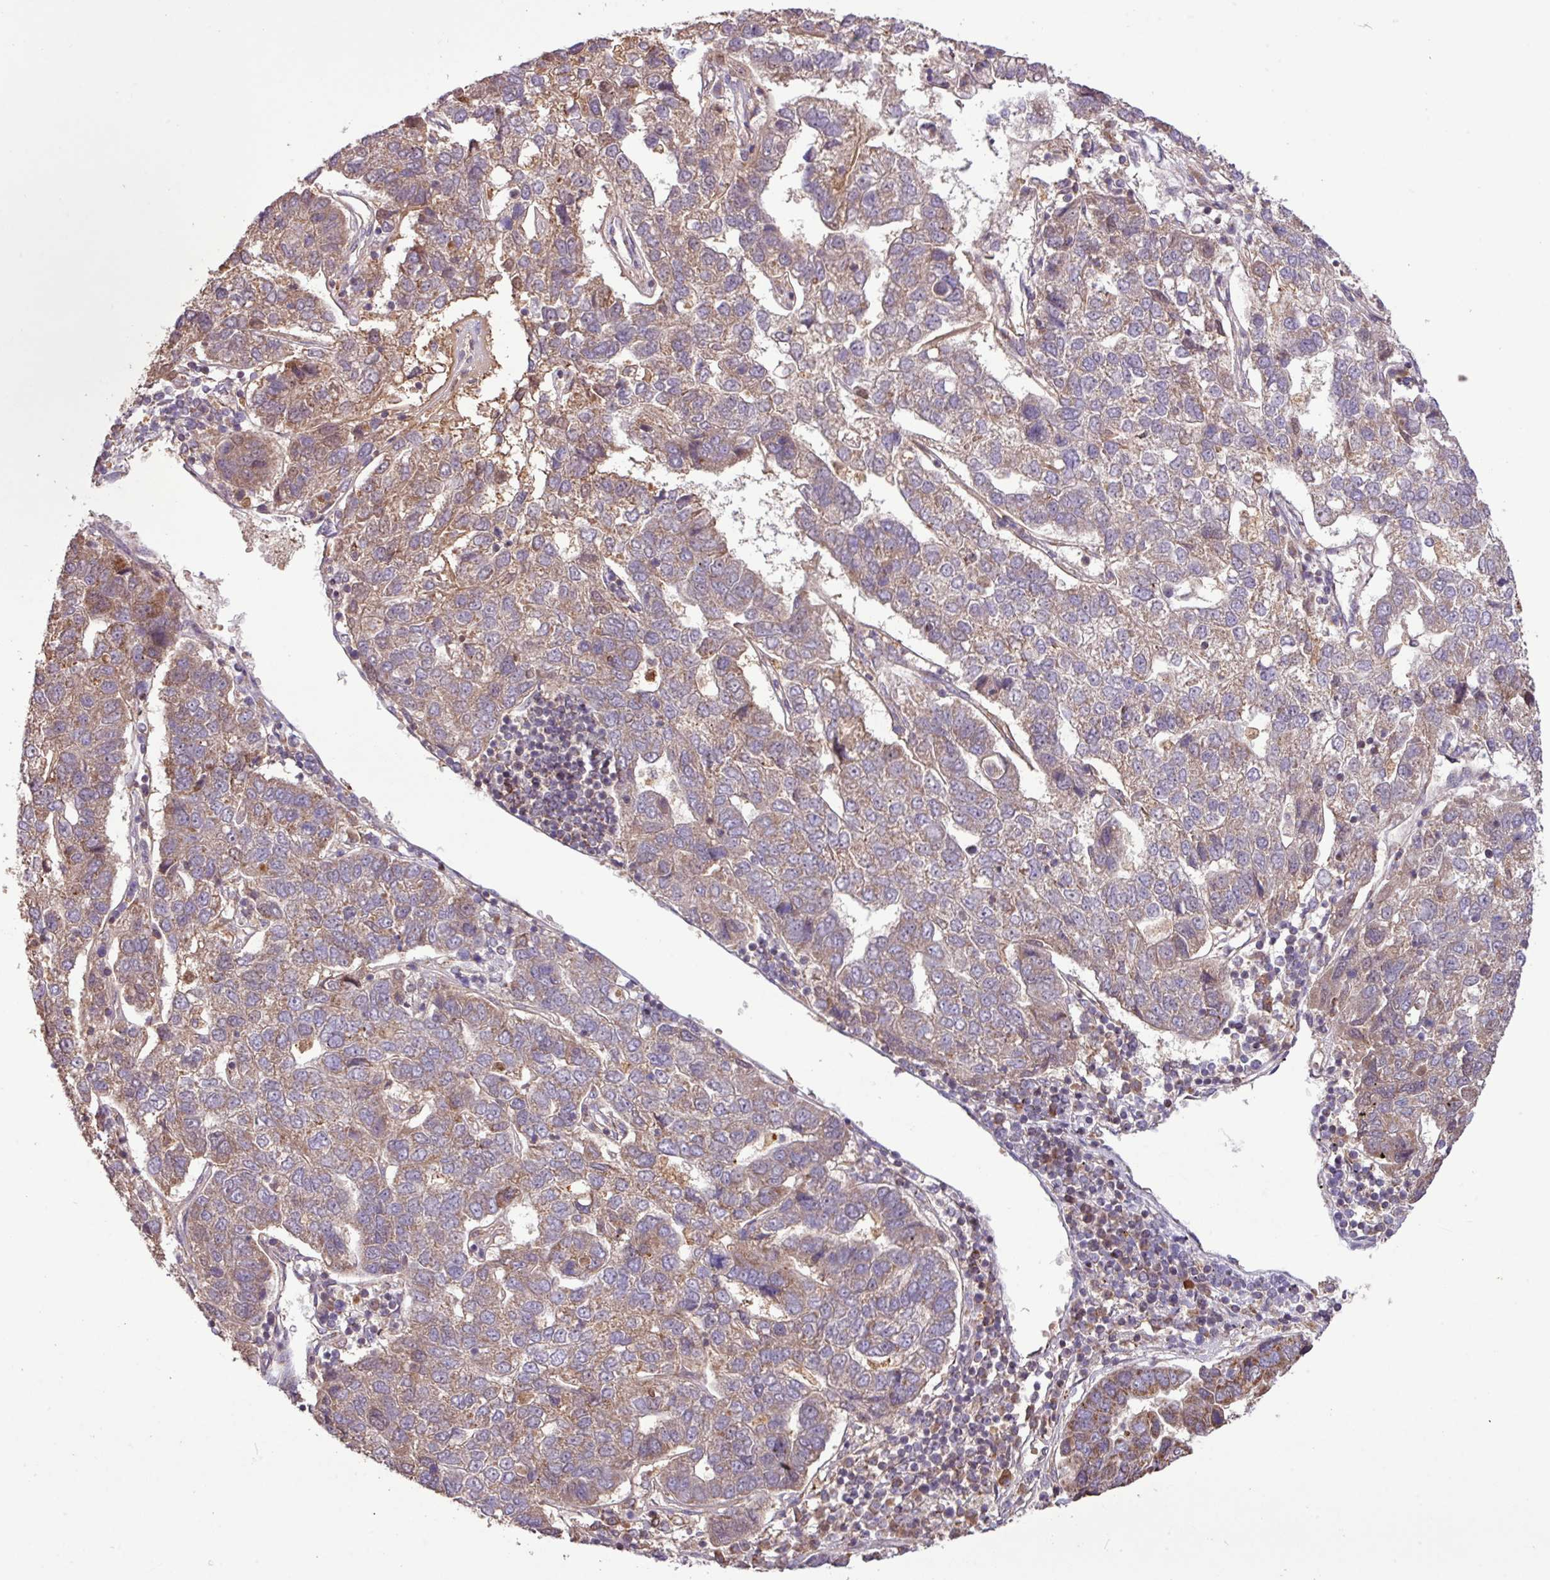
{"staining": {"intensity": "moderate", "quantity": "25%-75%", "location": "cytoplasmic/membranous"}, "tissue": "pancreatic cancer", "cell_type": "Tumor cells", "image_type": "cancer", "snomed": [{"axis": "morphology", "description": "Adenocarcinoma, NOS"}, {"axis": "topography", "description": "Pancreas"}], "caption": "IHC (DAB) staining of pancreatic cancer (adenocarcinoma) displays moderate cytoplasmic/membranous protein positivity in approximately 25%-75% of tumor cells. (DAB (3,3'-diaminobenzidine) IHC, brown staining for protein, blue staining for nuclei).", "gene": "YPEL3", "patient": {"sex": "female", "age": 61}}